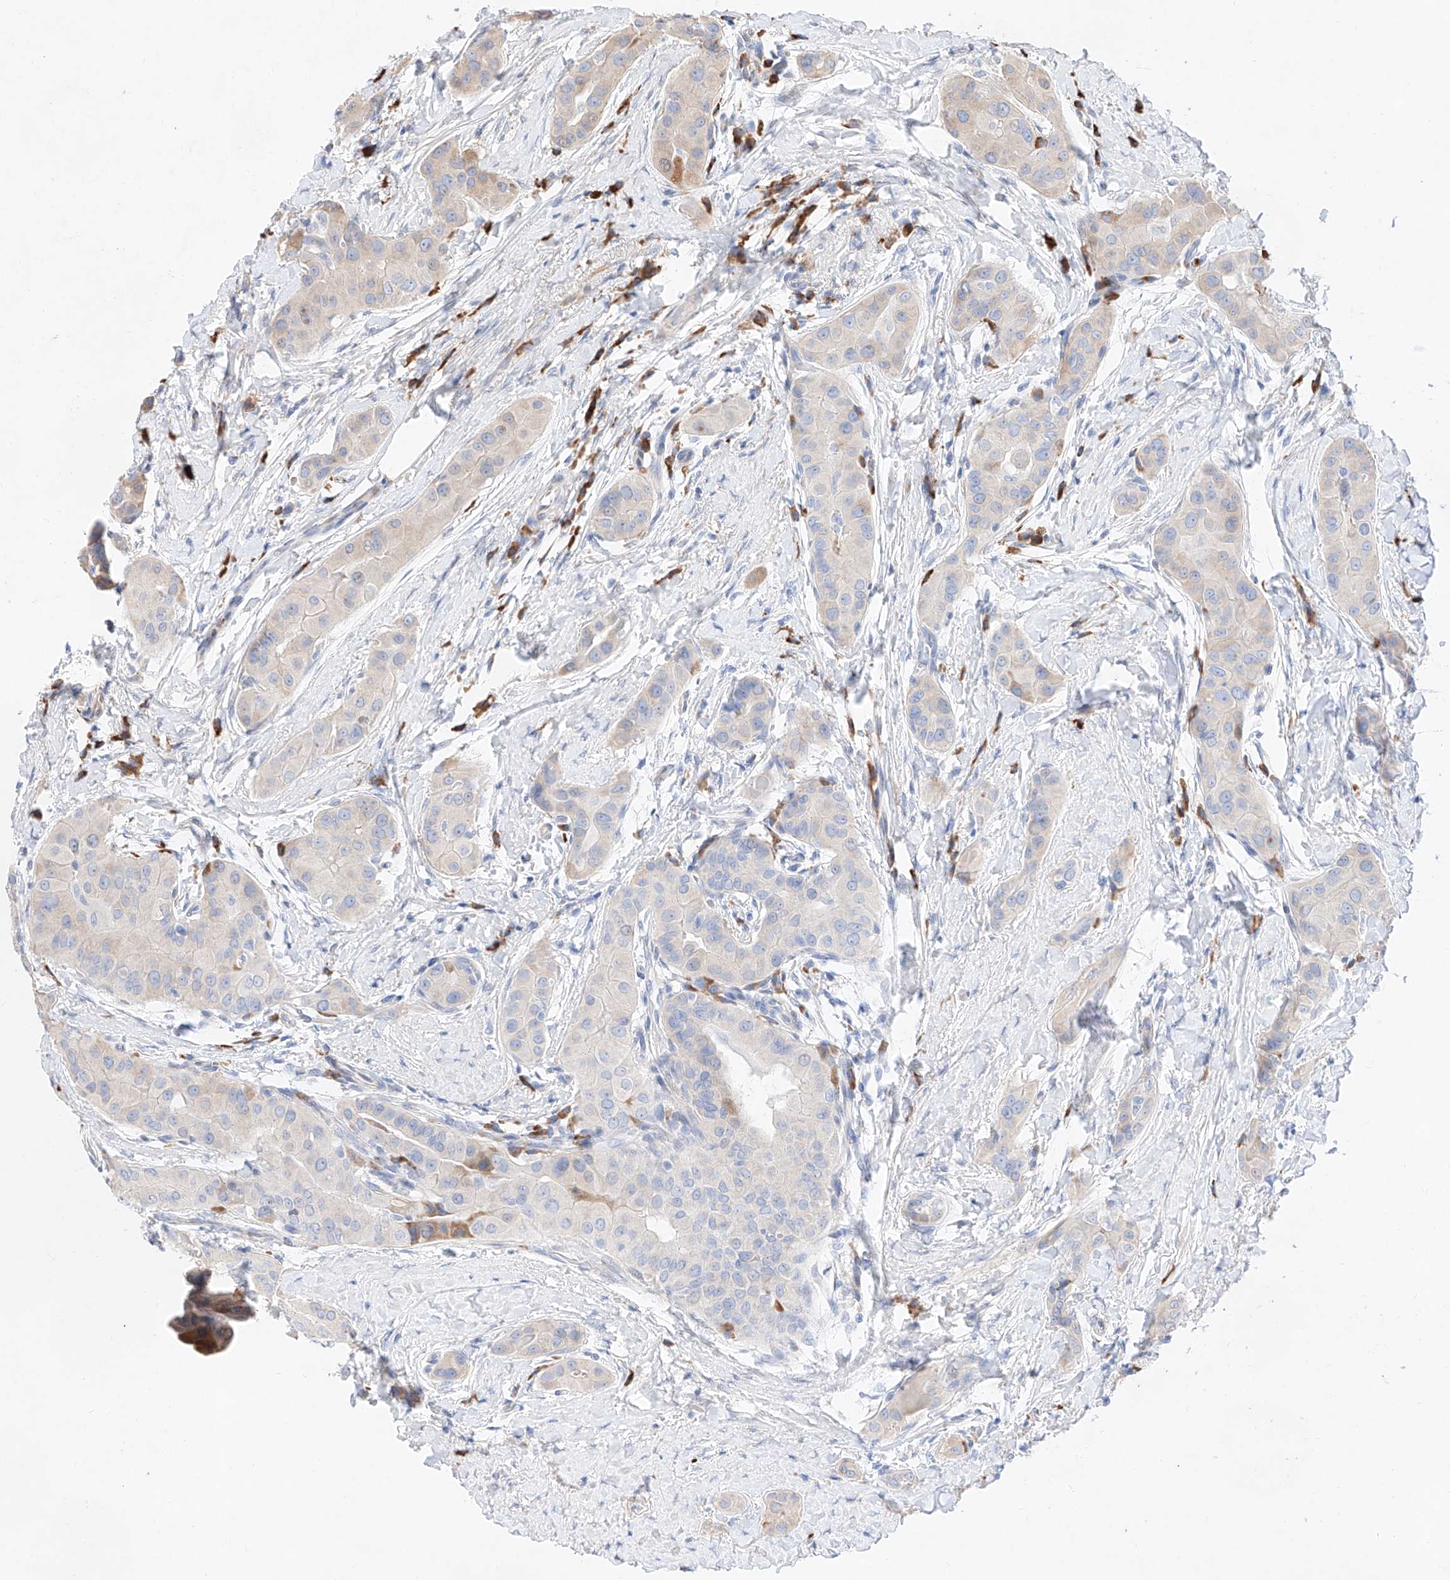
{"staining": {"intensity": "weak", "quantity": "<25%", "location": "cytoplasmic/membranous"}, "tissue": "thyroid cancer", "cell_type": "Tumor cells", "image_type": "cancer", "snomed": [{"axis": "morphology", "description": "Papillary adenocarcinoma, NOS"}, {"axis": "topography", "description": "Thyroid gland"}], "caption": "This is an immunohistochemistry micrograph of human thyroid cancer (papillary adenocarcinoma). There is no expression in tumor cells.", "gene": "ATP9B", "patient": {"sex": "male", "age": 33}}